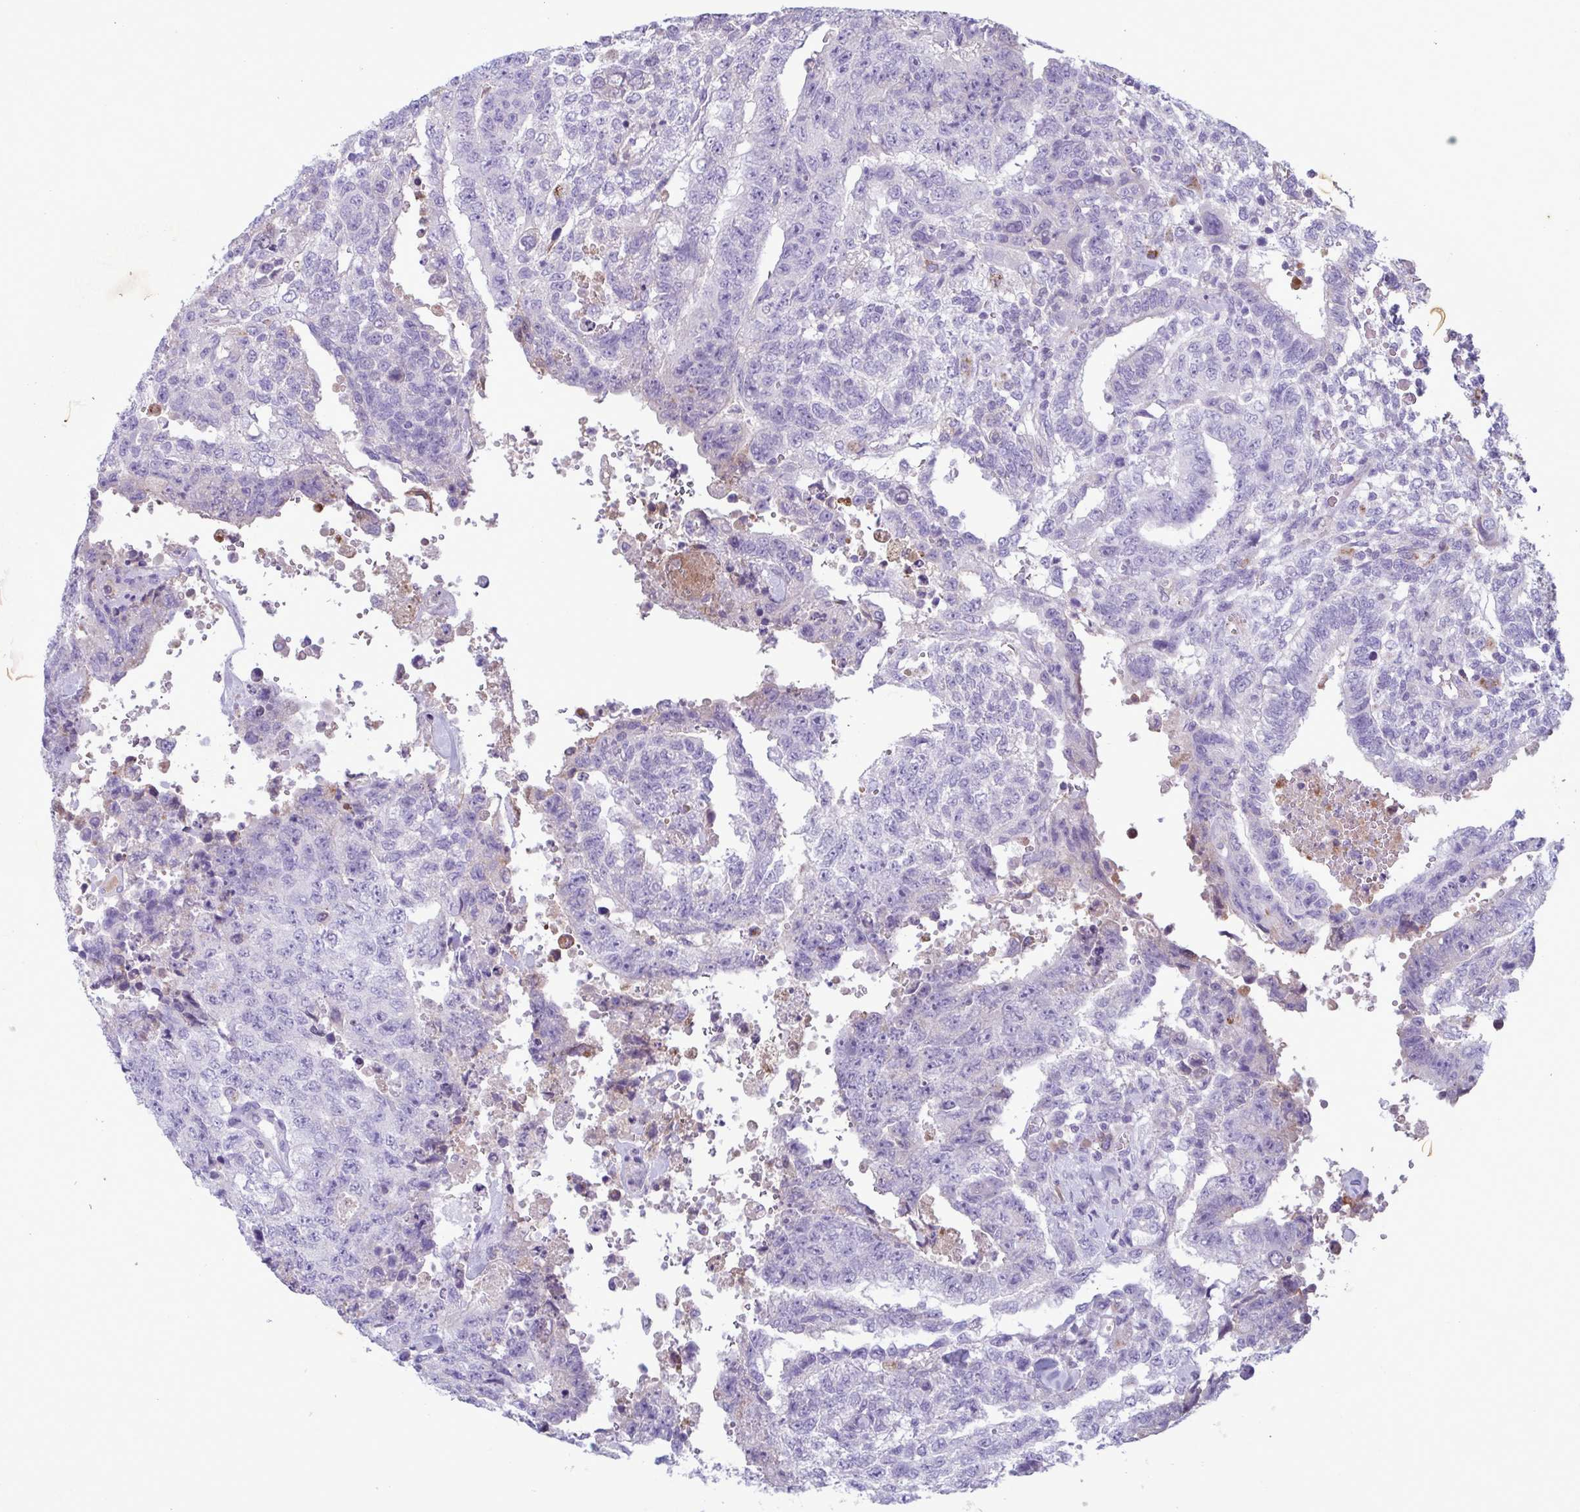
{"staining": {"intensity": "negative", "quantity": "none", "location": "none"}, "tissue": "testis cancer", "cell_type": "Tumor cells", "image_type": "cancer", "snomed": [{"axis": "morphology", "description": "Carcinoma, Embryonal, NOS"}, {"axis": "topography", "description": "Testis"}], "caption": "Testis embryonal carcinoma was stained to show a protein in brown. There is no significant expression in tumor cells. Brightfield microscopy of immunohistochemistry stained with DAB (brown) and hematoxylin (blue), captured at high magnification.", "gene": "F13B", "patient": {"sex": "male", "age": 24}}